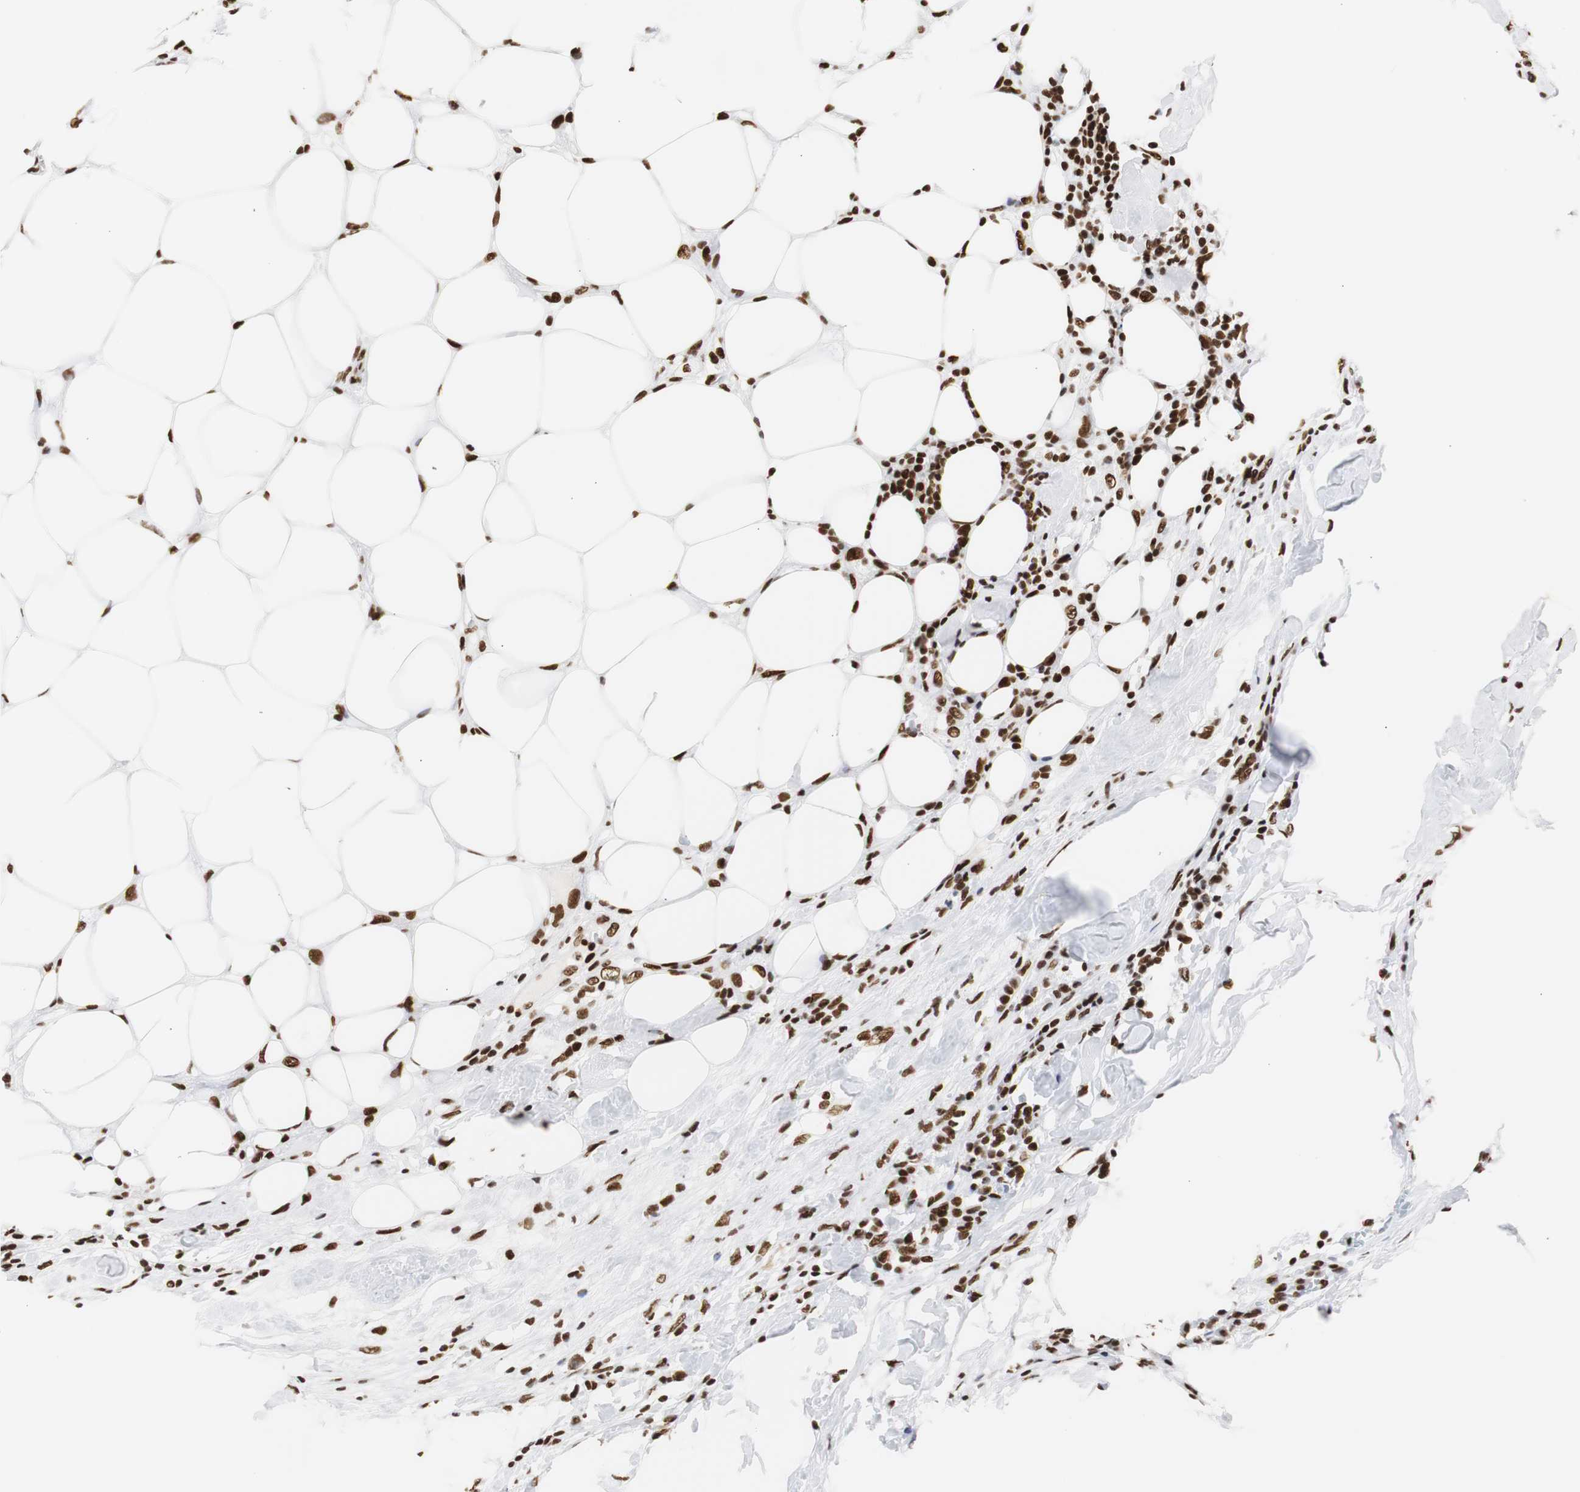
{"staining": {"intensity": "strong", "quantity": ">75%", "location": "nuclear"}, "tissue": "breast cancer", "cell_type": "Tumor cells", "image_type": "cancer", "snomed": [{"axis": "morphology", "description": "Duct carcinoma"}, {"axis": "topography", "description": "Breast"}], "caption": "A micrograph of infiltrating ductal carcinoma (breast) stained for a protein exhibits strong nuclear brown staining in tumor cells. (brown staining indicates protein expression, while blue staining denotes nuclei).", "gene": "HNRNPH2", "patient": {"sex": "female", "age": 37}}